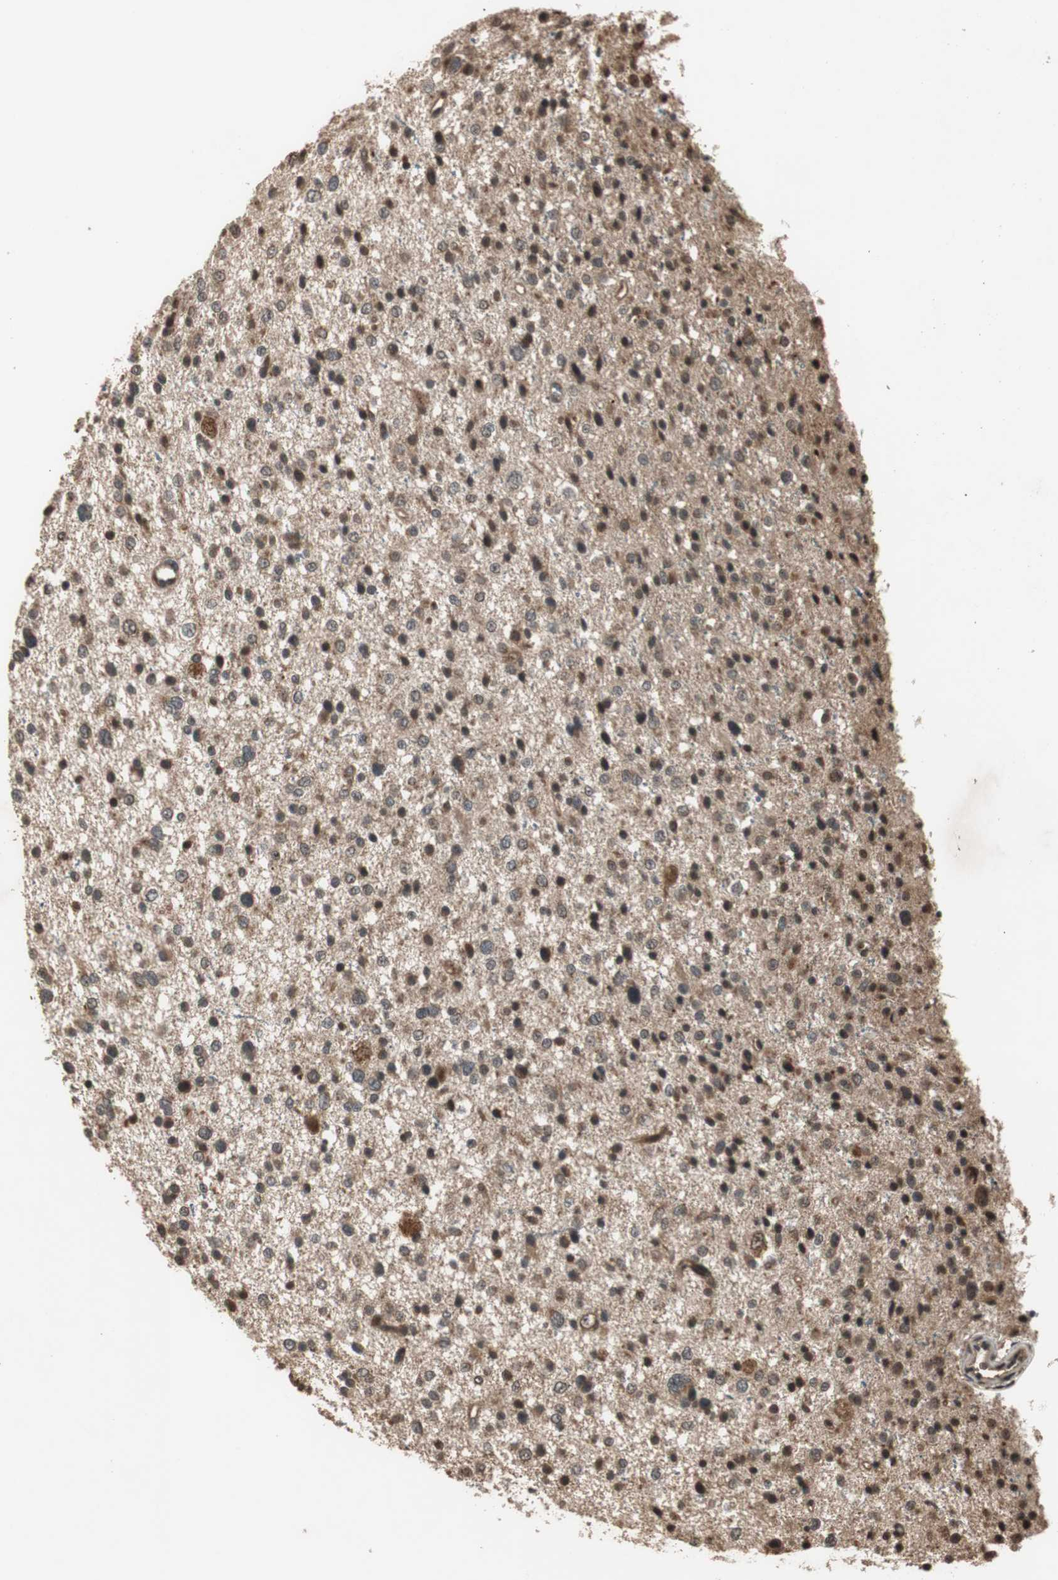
{"staining": {"intensity": "strong", "quantity": ">75%", "location": "cytoplasmic/membranous,nuclear"}, "tissue": "glioma", "cell_type": "Tumor cells", "image_type": "cancer", "snomed": [{"axis": "morphology", "description": "Glioma, malignant, Low grade"}, {"axis": "topography", "description": "Brain"}], "caption": "Immunohistochemistry (DAB (3,3'-diaminobenzidine)) staining of glioma exhibits strong cytoplasmic/membranous and nuclear protein expression in about >75% of tumor cells.", "gene": "TMEM230", "patient": {"sex": "female", "age": 37}}